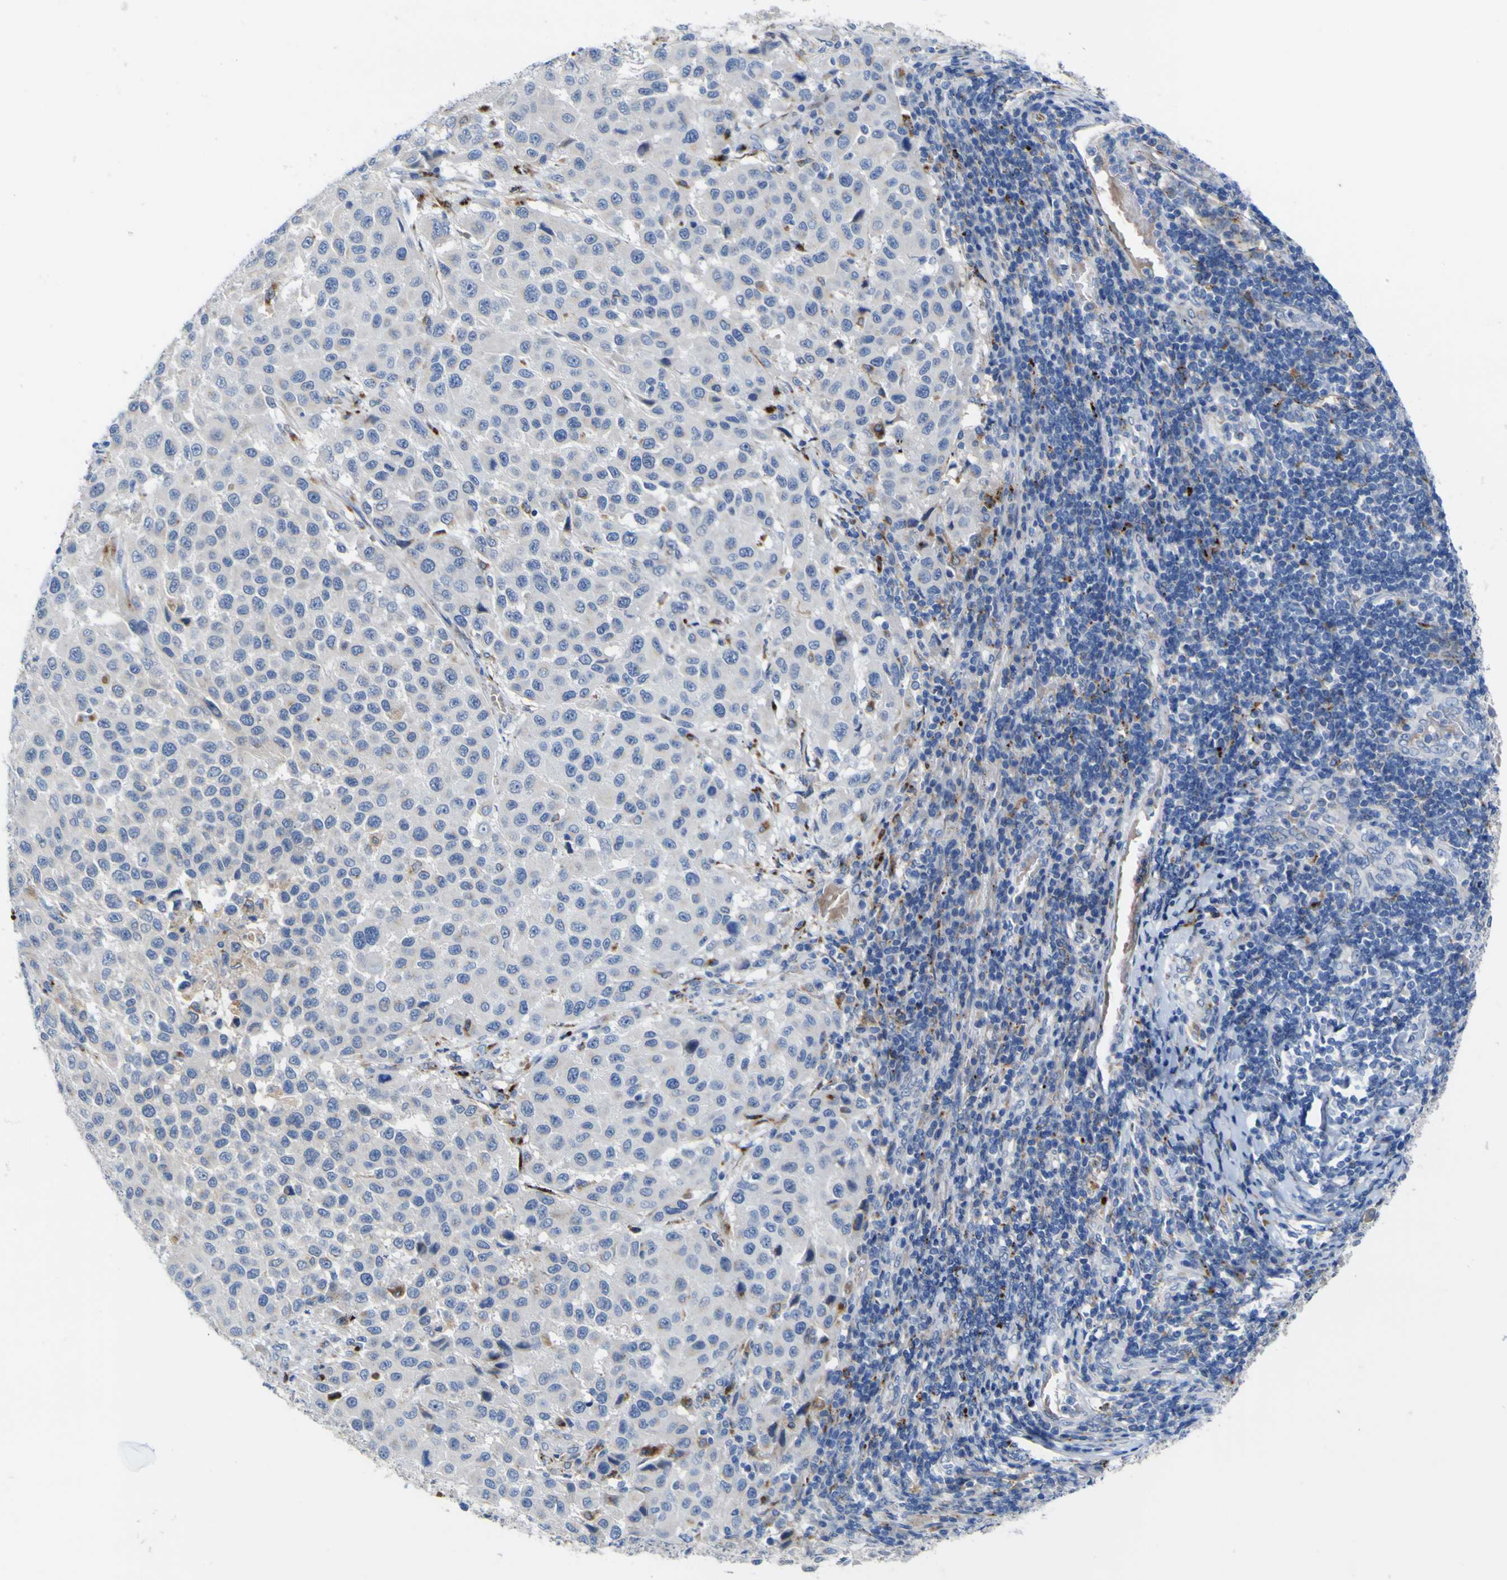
{"staining": {"intensity": "moderate", "quantity": "<25%", "location": "cytoplasmic/membranous"}, "tissue": "melanoma", "cell_type": "Tumor cells", "image_type": "cancer", "snomed": [{"axis": "morphology", "description": "Malignant melanoma, Metastatic site"}, {"axis": "topography", "description": "Lymph node"}], "caption": "High-power microscopy captured an immunohistochemistry (IHC) photomicrograph of malignant melanoma (metastatic site), revealing moderate cytoplasmic/membranous positivity in approximately <25% of tumor cells.", "gene": "PTPRF", "patient": {"sex": "male", "age": 61}}